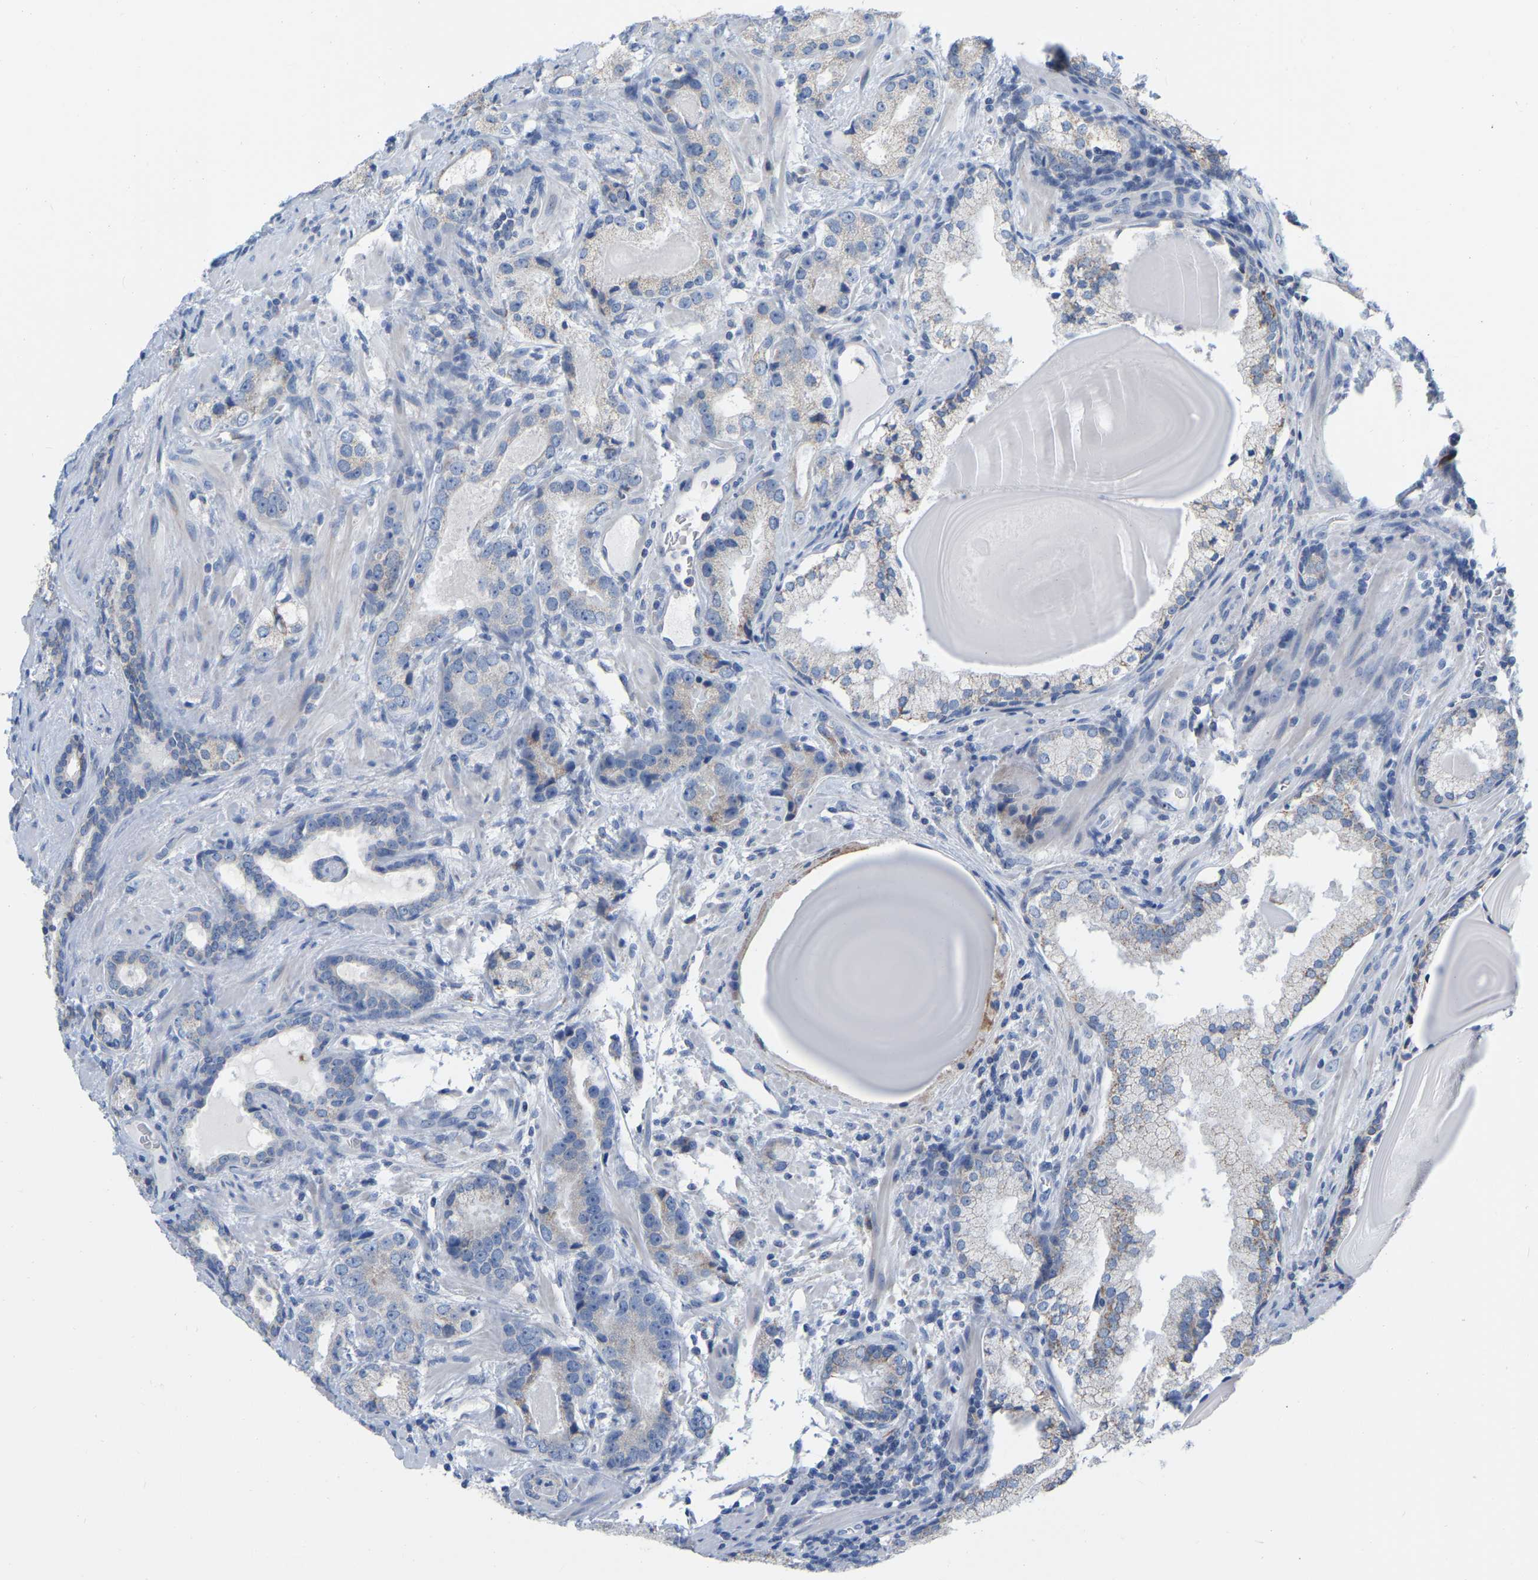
{"staining": {"intensity": "negative", "quantity": "none", "location": "none"}, "tissue": "prostate cancer", "cell_type": "Tumor cells", "image_type": "cancer", "snomed": [{"axis": "morphology", "description": "Adenocarcinoma, High grade"}, {"axis": "topography", "description": "Prostate"}], "caption": "Prostate cancer (adenocarcinoma (high-grade)) was stained to show a protein in brown. There is no significant staining in tumor cells.", "gene": "CBLB", "patient": {"sex": "male", "age": 63}}